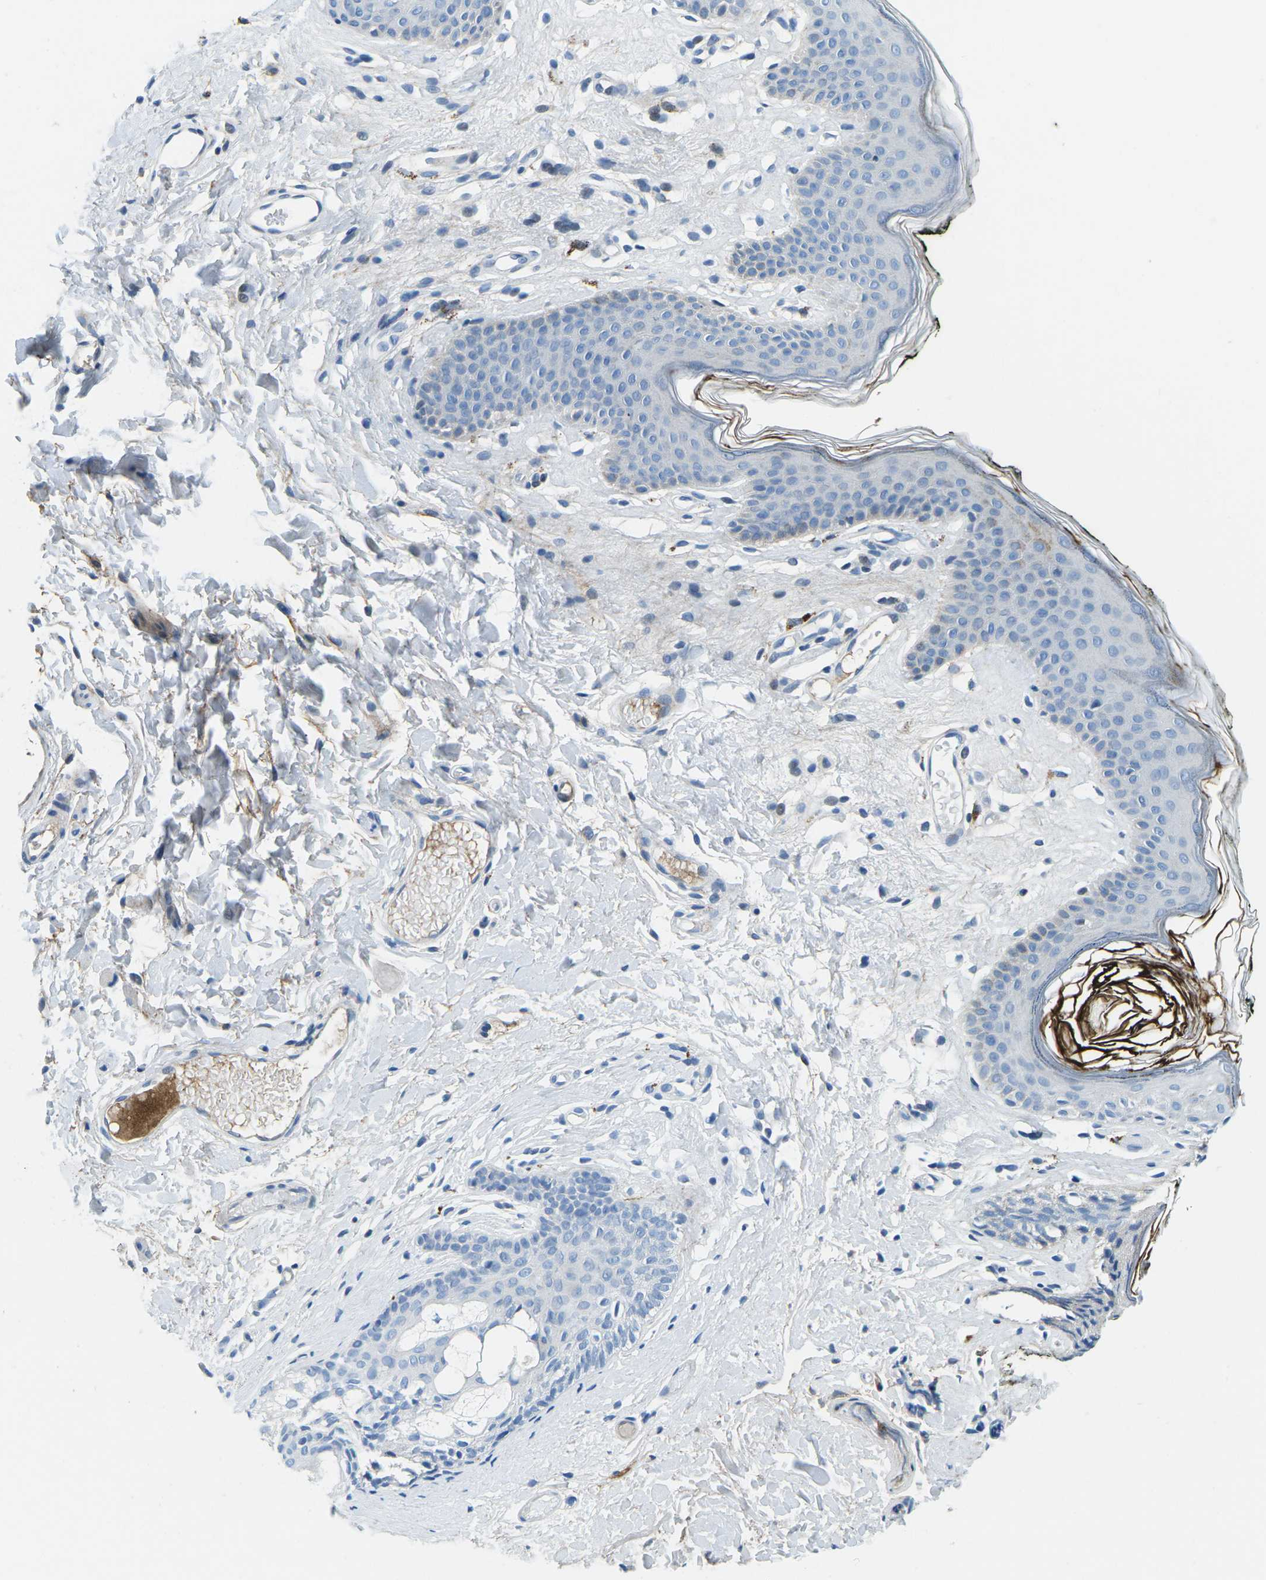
{"staining": {"intensity": "negative", "quantity": "none", "location": "none"}, "tissue": "skin", "cell_type": "Epidermal cells", "image_type": "normal", "snomed": [{"axis": "morphology", "description": "Normal tissue, NOS"}, {"axis": "morphology", "description": "Inflammation, NOS"}, {"axis": "topography", "description": "Vulva"}], "caption": "The micrograph reveals no significant expression in epidermal cells of skin. (DAB (3,3'-diaminobenzidine) immunohistochemistry, high magnification).", "gene": "CFB", "patient": {"sex": "female", "age": 84}}